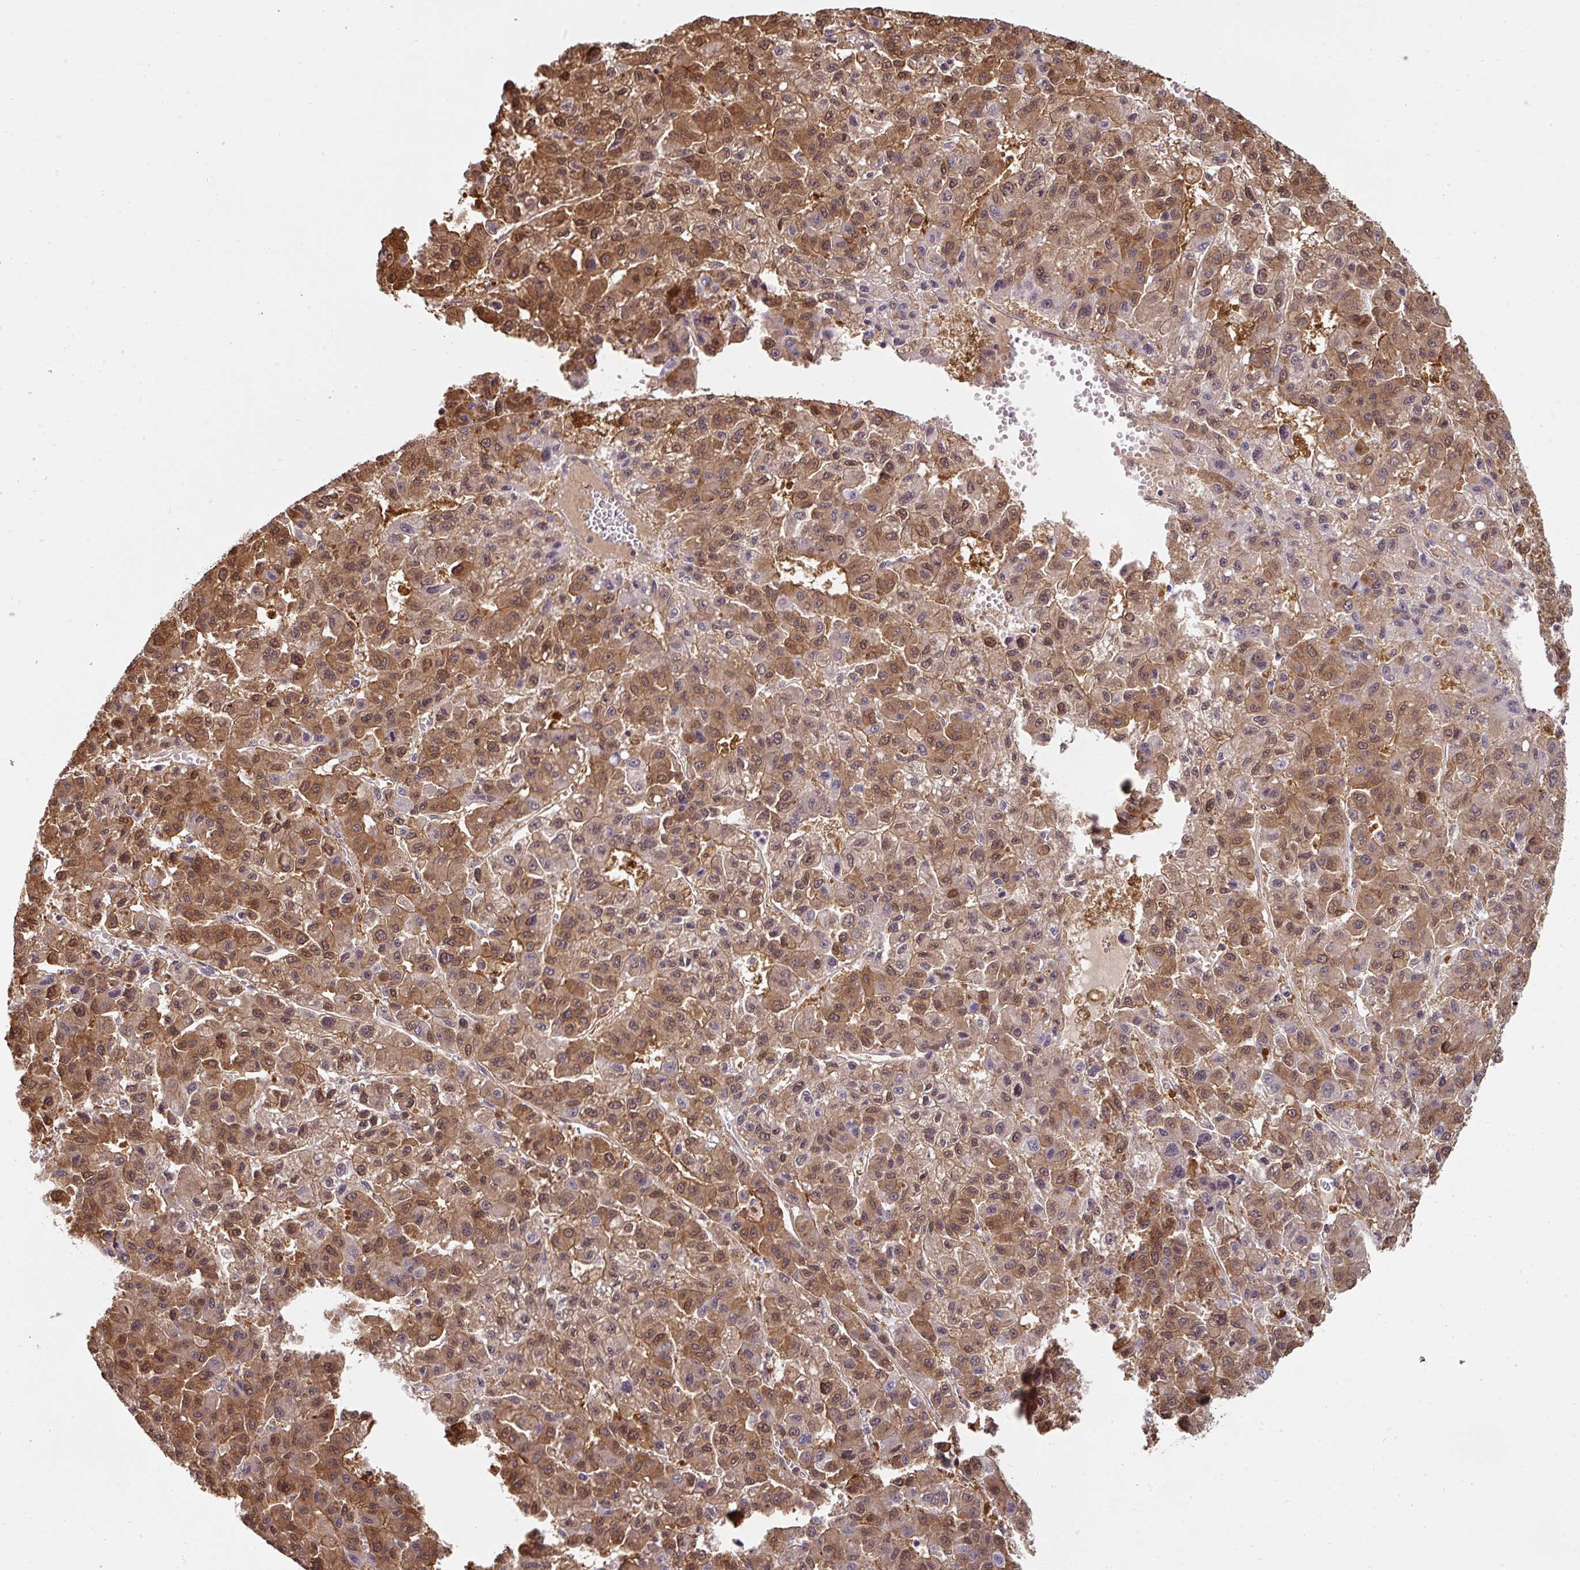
{"staining": {"intensity": "moderate", "quantity": ">75%", "location": "cytoplasmic/membranous,nuclear"}, "tissue": "liver cancer", "cell_type": "Tumor cells", "image_type": "cancer", "snomed": [{"axis": "morphology", "description": "Carcinoma, Hepatocellular, NOS"}, {"axis": "topography", "description": "Liver"}], "caption": "DAB immunohistochemical staining of liver hepatocellular carcinoma displays moderate cytoplasmic/membranous and nuclear protein positivity in approximately >75% of tumor cells. (Brightfield microscopy of DAB IHC at high magnification).", "gene": "ST13", "patient": {"sex": "male", "age": 70}}